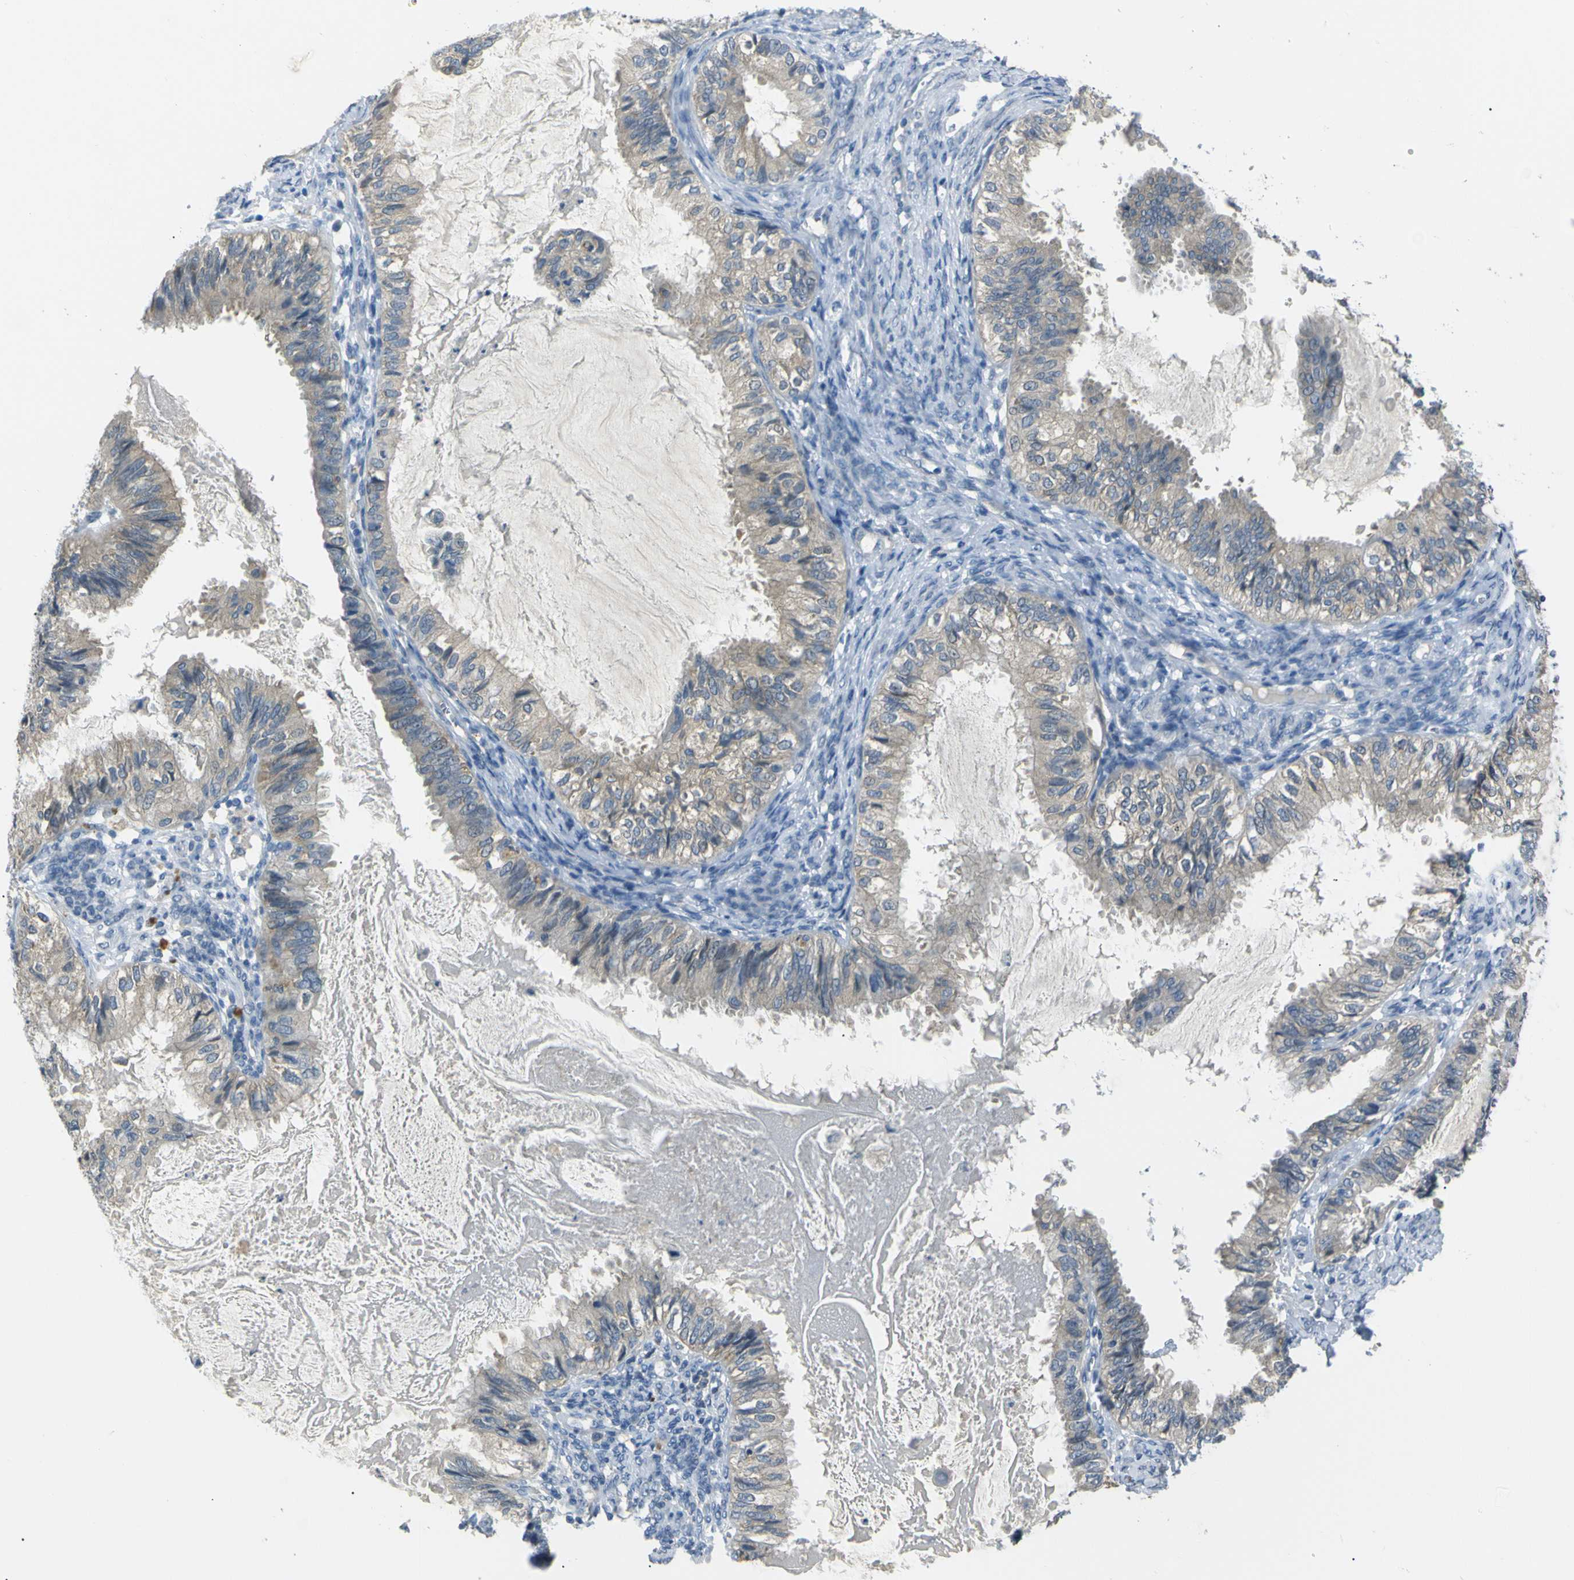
{"staining": {"intensity": "weak", "quantity": "25%-75%", "location": "cytoplasmic/membranous"}, "tissue": "cervical cancer", "cell_type": "Tumor cells", "image_type": "cancer", "snomed": [{"axis": "morphology", "description": "Normal tissue, NOS"}, {"axis": "morphology", "description": "Adenocarcinoma, NOS"}, {"axis": "topography", "description": "Cervix"}, {"axis": "topography", "description": "Endometrium"}], "caption": "Immunohistochemistry micrograph of neoplastic tissue: cervical adenocarcinoma stained using IHC displays low levels of weak protein expression localized specifically in the cytoplasmic/membranous of tumor cells, appearing as a cytoplasmic/membranous brown color.", "gene": "C6orf89", "patient": {"sex": "female", "age": 86}}